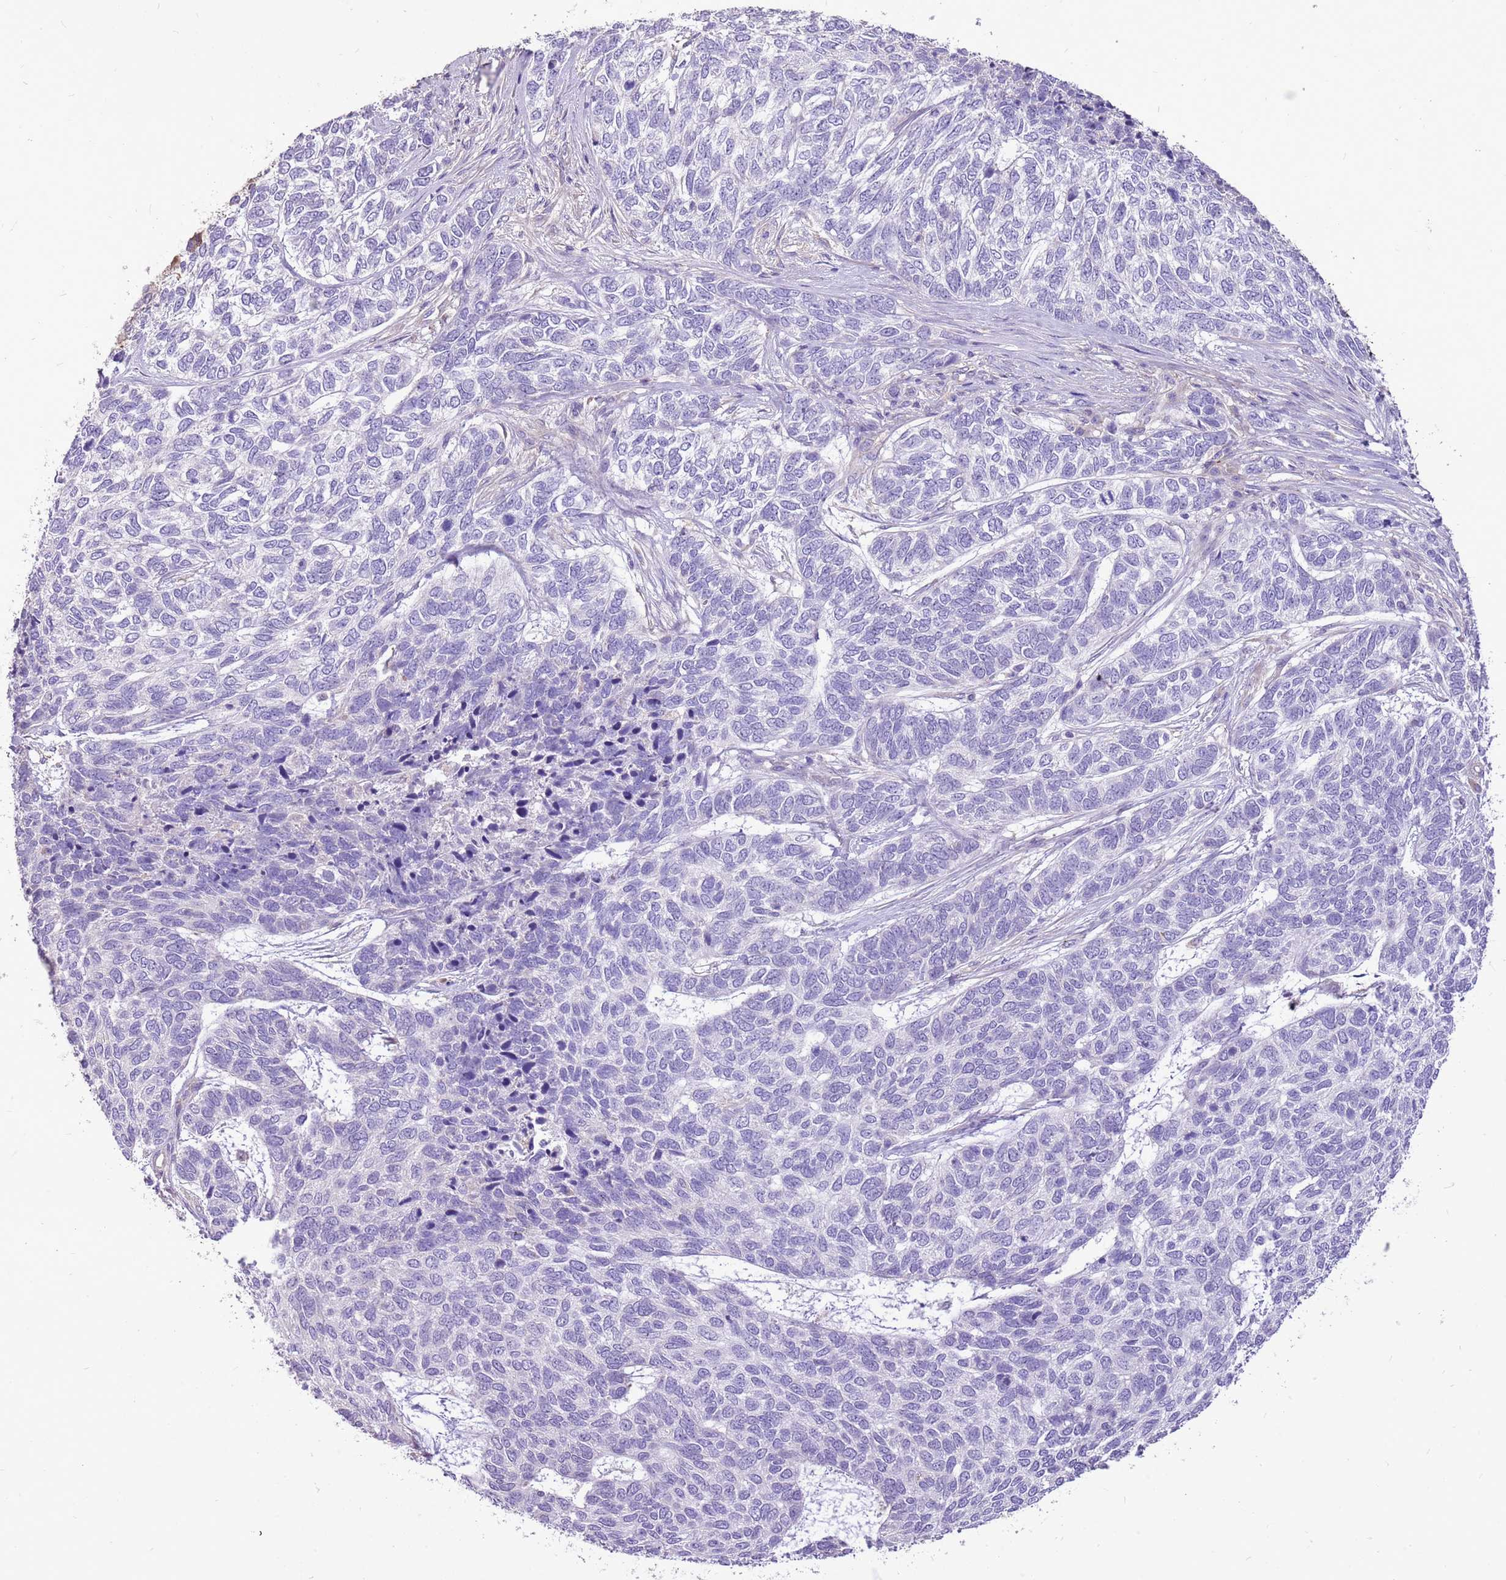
{"staining": {"intensity": "negative", "quantity": "none", "location": "none"}, "tissue": "skin cancer", "cell_type": "Tumor cells", "image_type": "cancer", "snomed": [{"axis": "morphology", "description": "Basal cell carcinoma"}, {"axis": "topography", "description": "Skin"}], "caption": "IHC of skin cancer (basal cell carcinoma) exhibits no positivity in tumor cells. The staining was performed using DAB (3,3'-diaminobenzidine) to visualize the protein expression in brown, while the nuclei were stained in blue with hematoxylin (Magnification: 20x).", "gene": "WASHC4", "patient": {"sex": "female", "age": 65}}